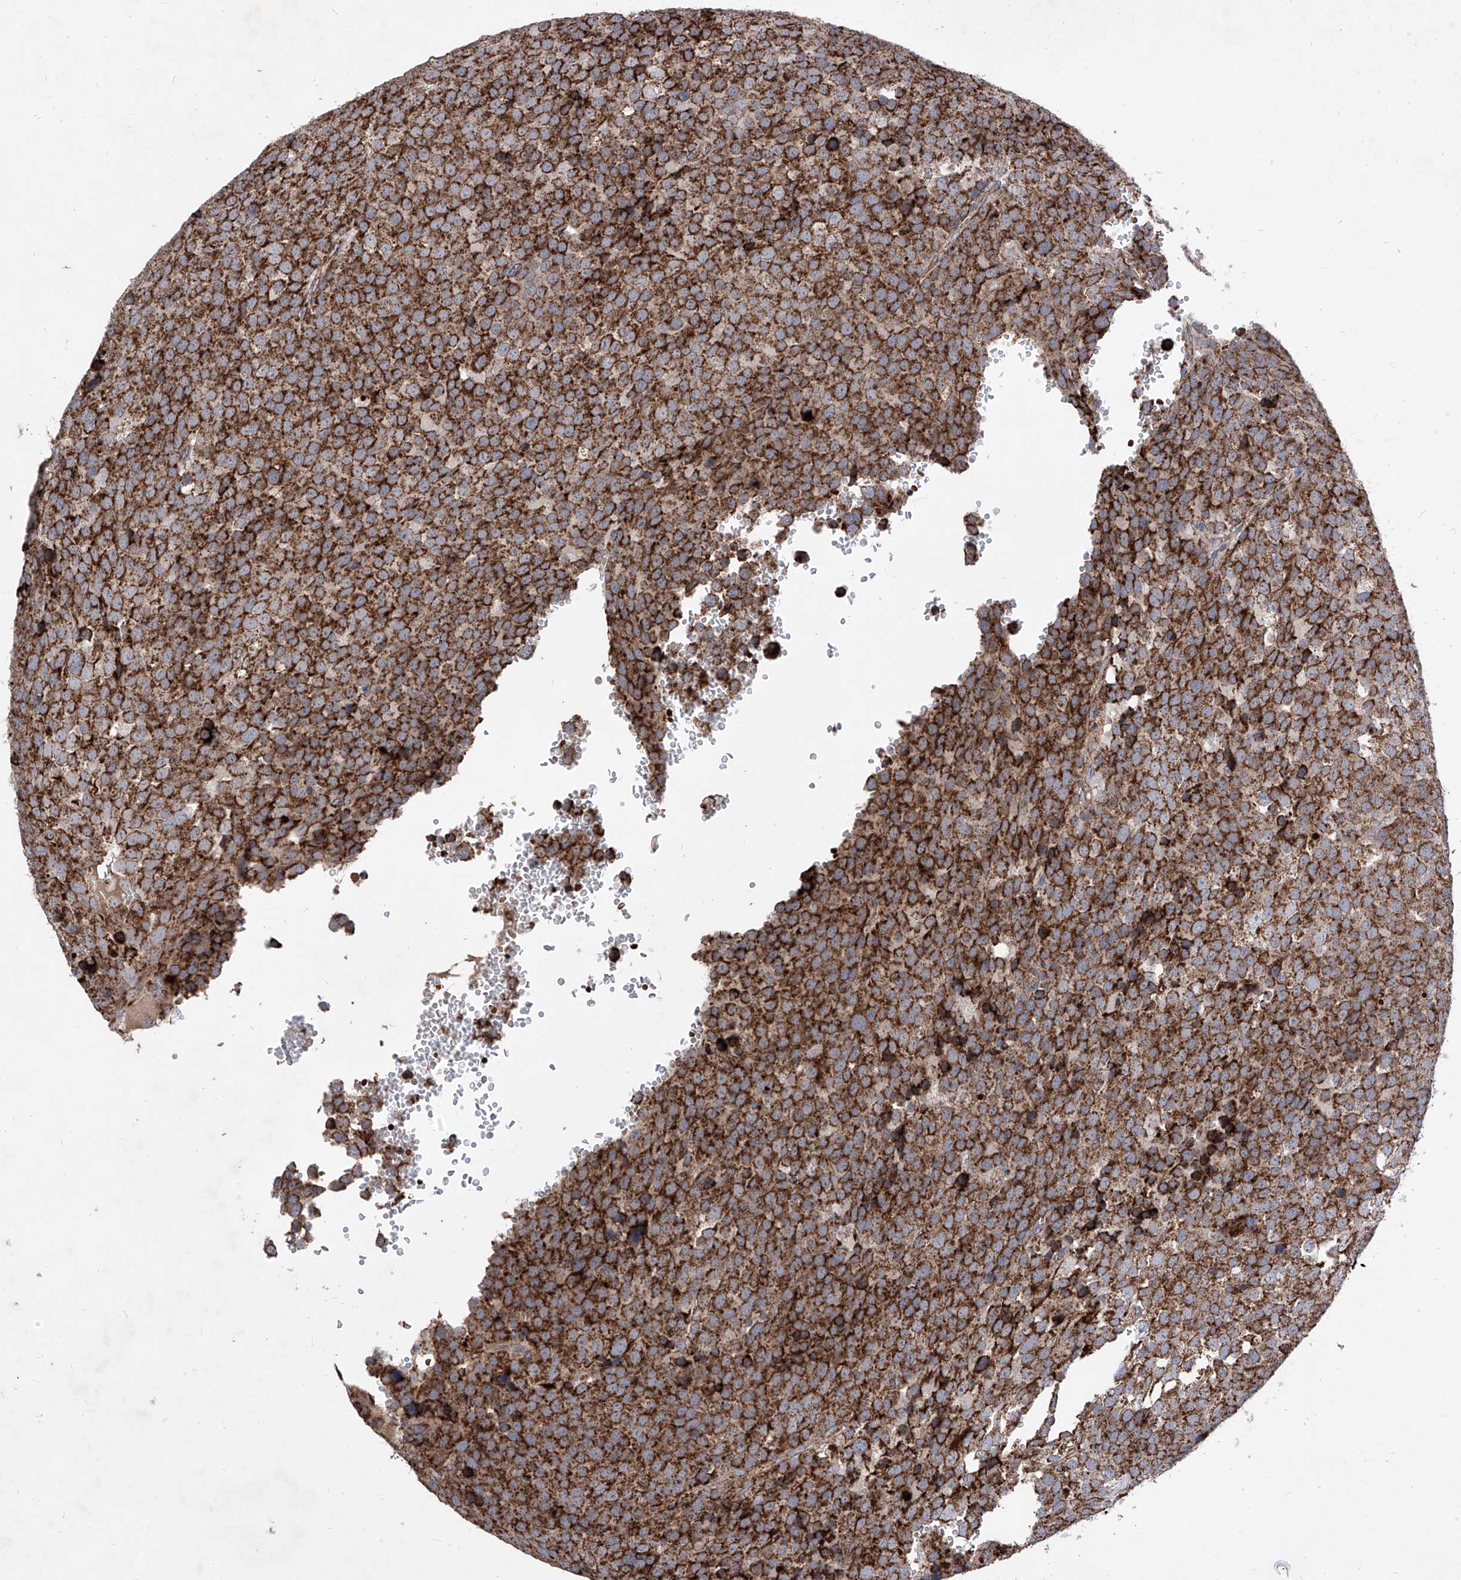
{"staining": {"intensity": "strong", "quantity": ">75%", "location": "cytoplasmic/membranous"}, "tissue": "testis cancer", "cell_type": "Tumor cells", "image_type": "cancer", "snomed": [{"axis": "morphology", "description": "Seminoma, NOS"}, {"axis": "topography", "description": "Testis"}], "caption": "Protein staining of seminoma (testis) tissue shows strong cytoplasmic/membranous expression in approximately >75% of tumor cells.", "gene": "SEMA6A", "patient": {"sex": "male", "age": 71}}